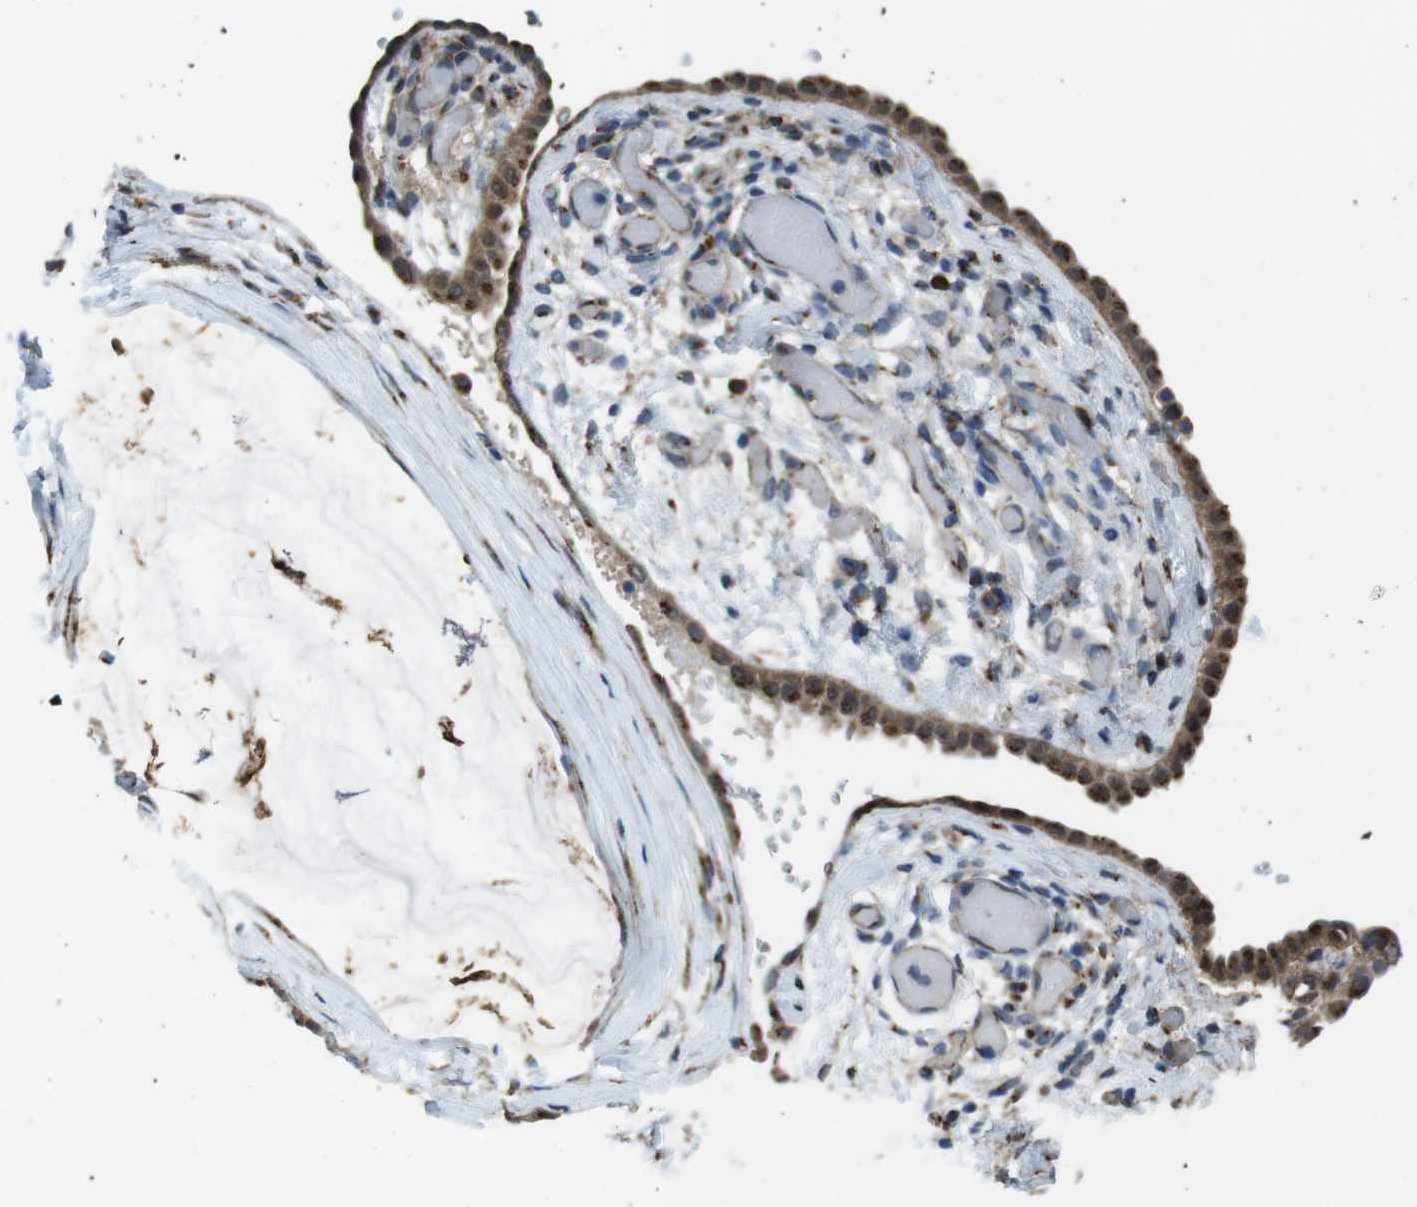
{"staining": {"intensity": "moderate", "quantity": ">75%", "location": "cytoplasmic/membranous"}, "tissue": "ovarian cancer", "cell_type": "Tumor cells", "image_type": "cancer", "snomed": [{"axis": "morphology", "description": "Cystadenocarcinoma, mucinous, NOS"}, {"axis": "topography", "description": "Ovary"}], "caption": "High-magnification brightfield microscopy of ovarian cancer (mucinous cystadenocarcinoma) stained with DAB (3,3'-diaminobenzidine) (brown) and counterstained with hematoxylin (blue). tumor cells exhibit moderate cytoplasmic/membranous staining is seen in about>75% of cells. (Stains: DAB (3,3'-diaminobenzidine) in brown, nuclei in blue, Microscopy: brightfield microscopy at high magnification).", "gene": "RAB6A", "patient": {"sex": "female", "age": 39}}